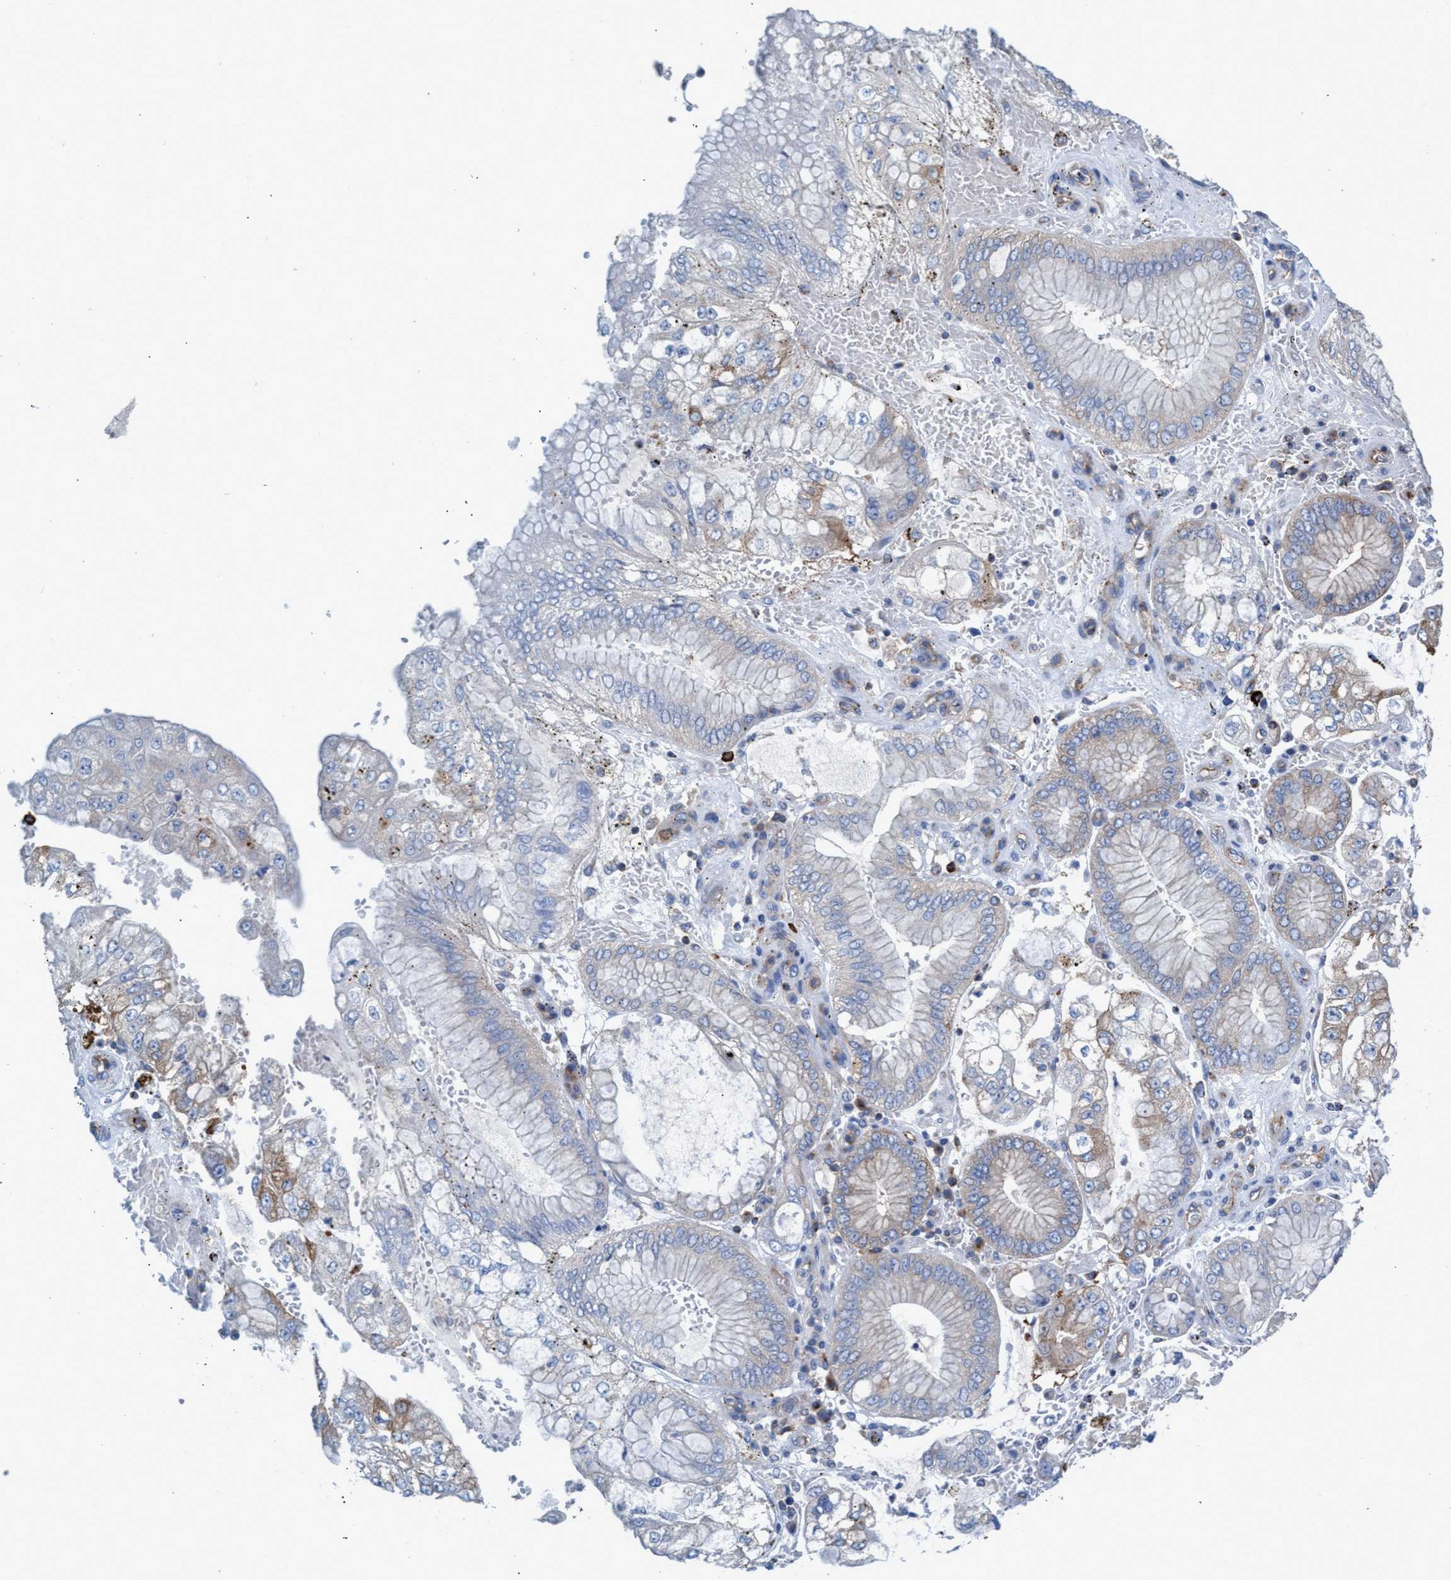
{"staining": {"intensity": "weak", "quantity": "<25%", "location": "cytoplasmic/membranous"}, "tissue": "stomach cancer", "cell_type": "Tumor cells", "image_type": "cancer", "snomed": [{"axis": "morphology", "description": "Adenocarcinoma, NOS"}, {"axis": "topography", "description": "Stomach"}], "caption": "High power microscopy photomicrograph of an immunohistochemistry (IHC) image of stomach adenocarcinoma, revealing no significant positivity in tumor cells.", "gene": "NYAP1", "patient": {"sex": "male", "age": 76}}